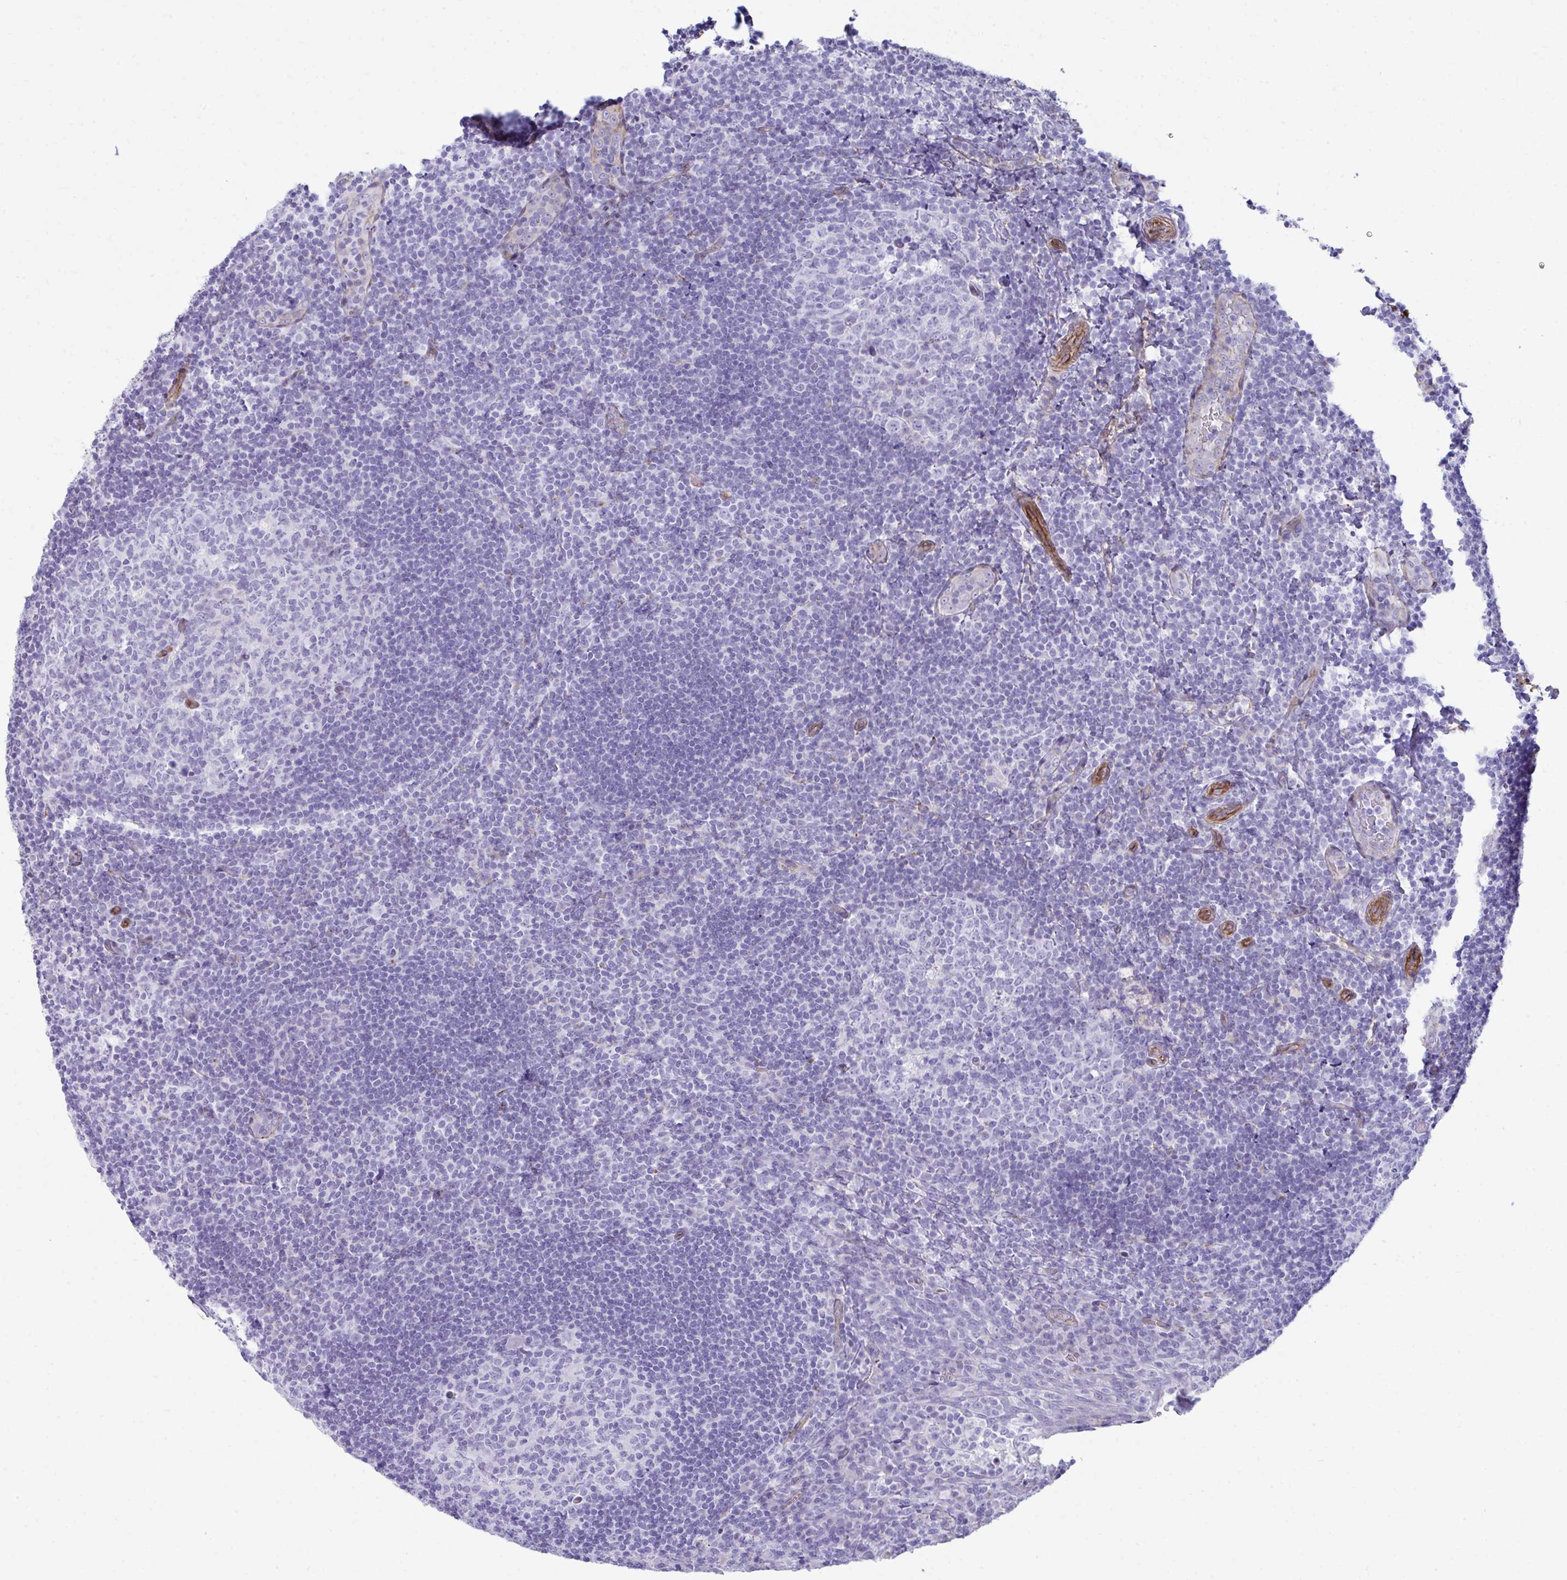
{"staining": {"intensity": "negative", "quantity": "none", "location": "none"}, "tissue": "tonsil", "cell_type": "Germinal center cells", "image_type": "normal", "snomed": [{"axis": "morphology", "description": "Normal tissue, NOS"}, {"axis": "topography", "description": "Tonsil"}], "caption": "An immunohistochemistry photomicrograph of normal tonsil is shown. There is no staining in germinal center cells of tonsil. Nuclei are stained in blue.", "gene": "UBL3", "patient": {"sex": "male", "age": 17}}